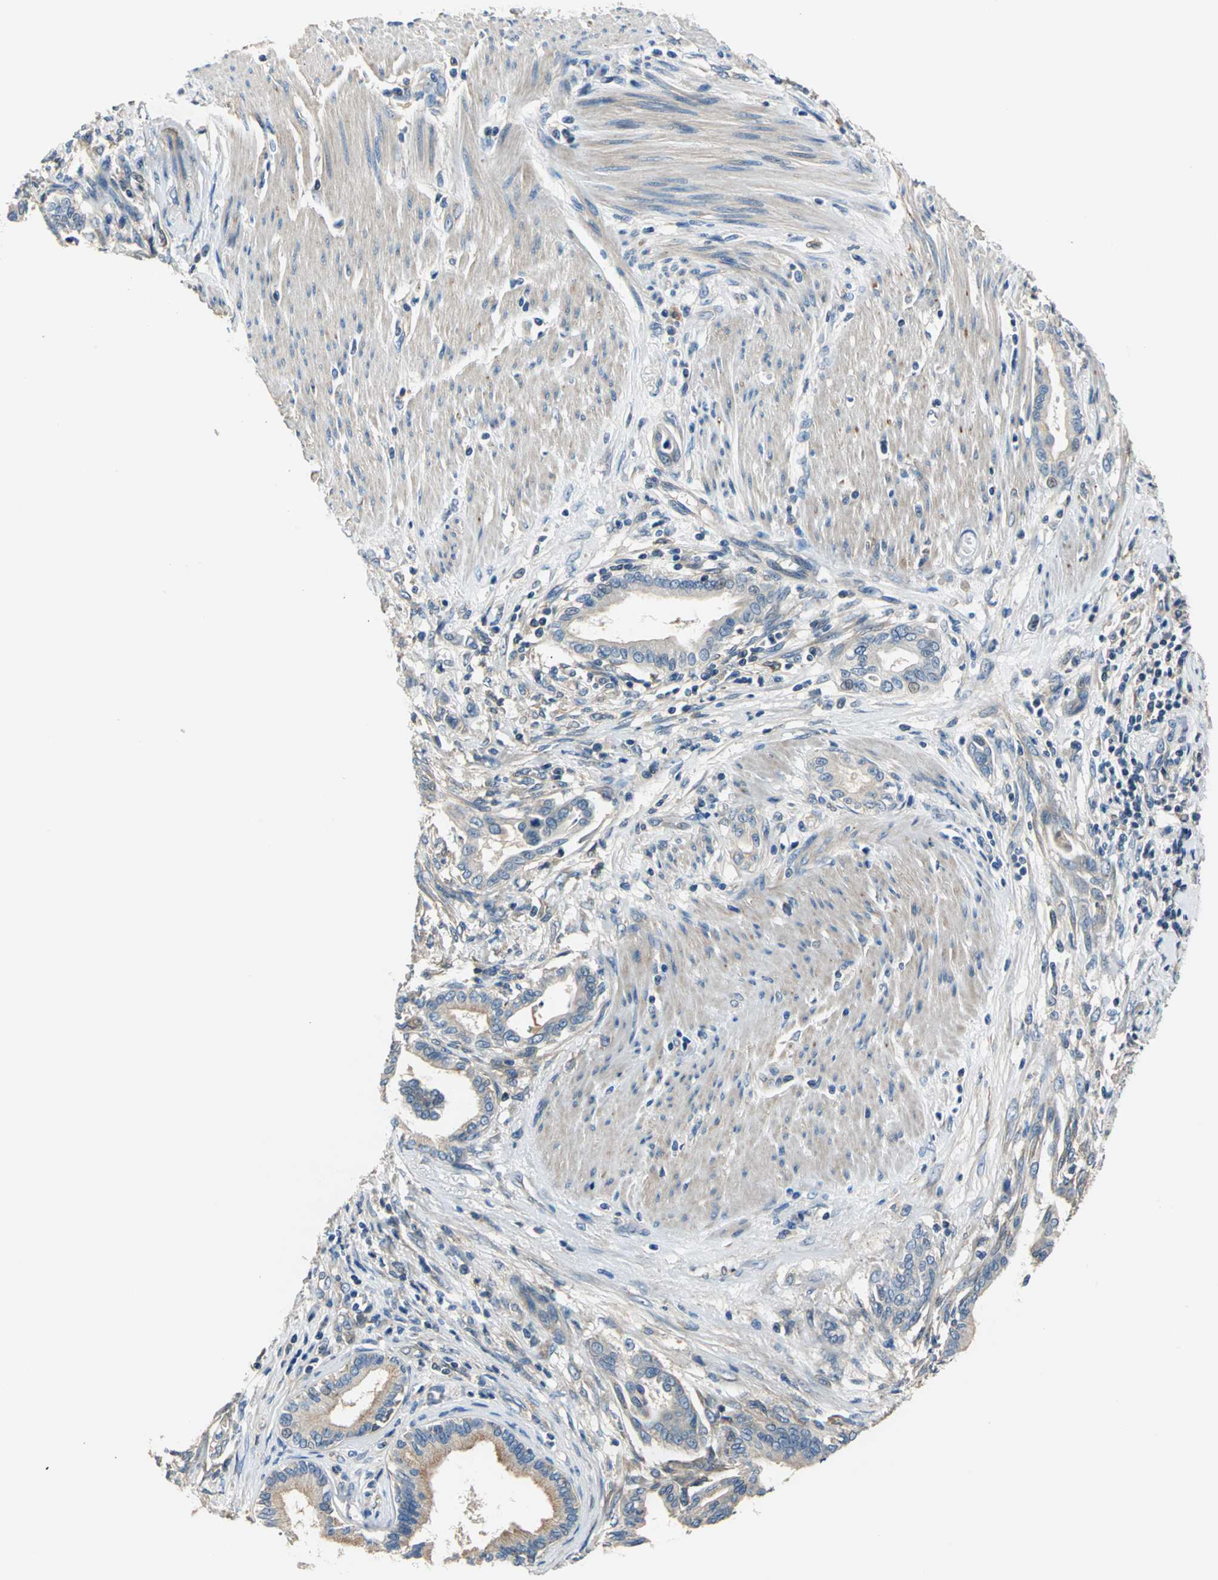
{"staining": {"intensity": "weak", "quantity": ">75%", "location": "cytoplasmic/membranous"}, "tissue": "pancreatic cancer", "cell_type": "Tumor cells", "image_type": "cancer", "snomed": [{"axis": "morphology", "description": "Adenocarcinoma, NOS"}, {"axis": "topography", "description": "Pancreas"}], "caption": "Pancreatic adenocarcinoma was stained to show a protein in brown. There is low levels of weak cytoplasmic/membranous expression in approximately >75% of tumor cells.", "gene": "DDX3Y", "patient": {"sex": "female", "age": 64}}